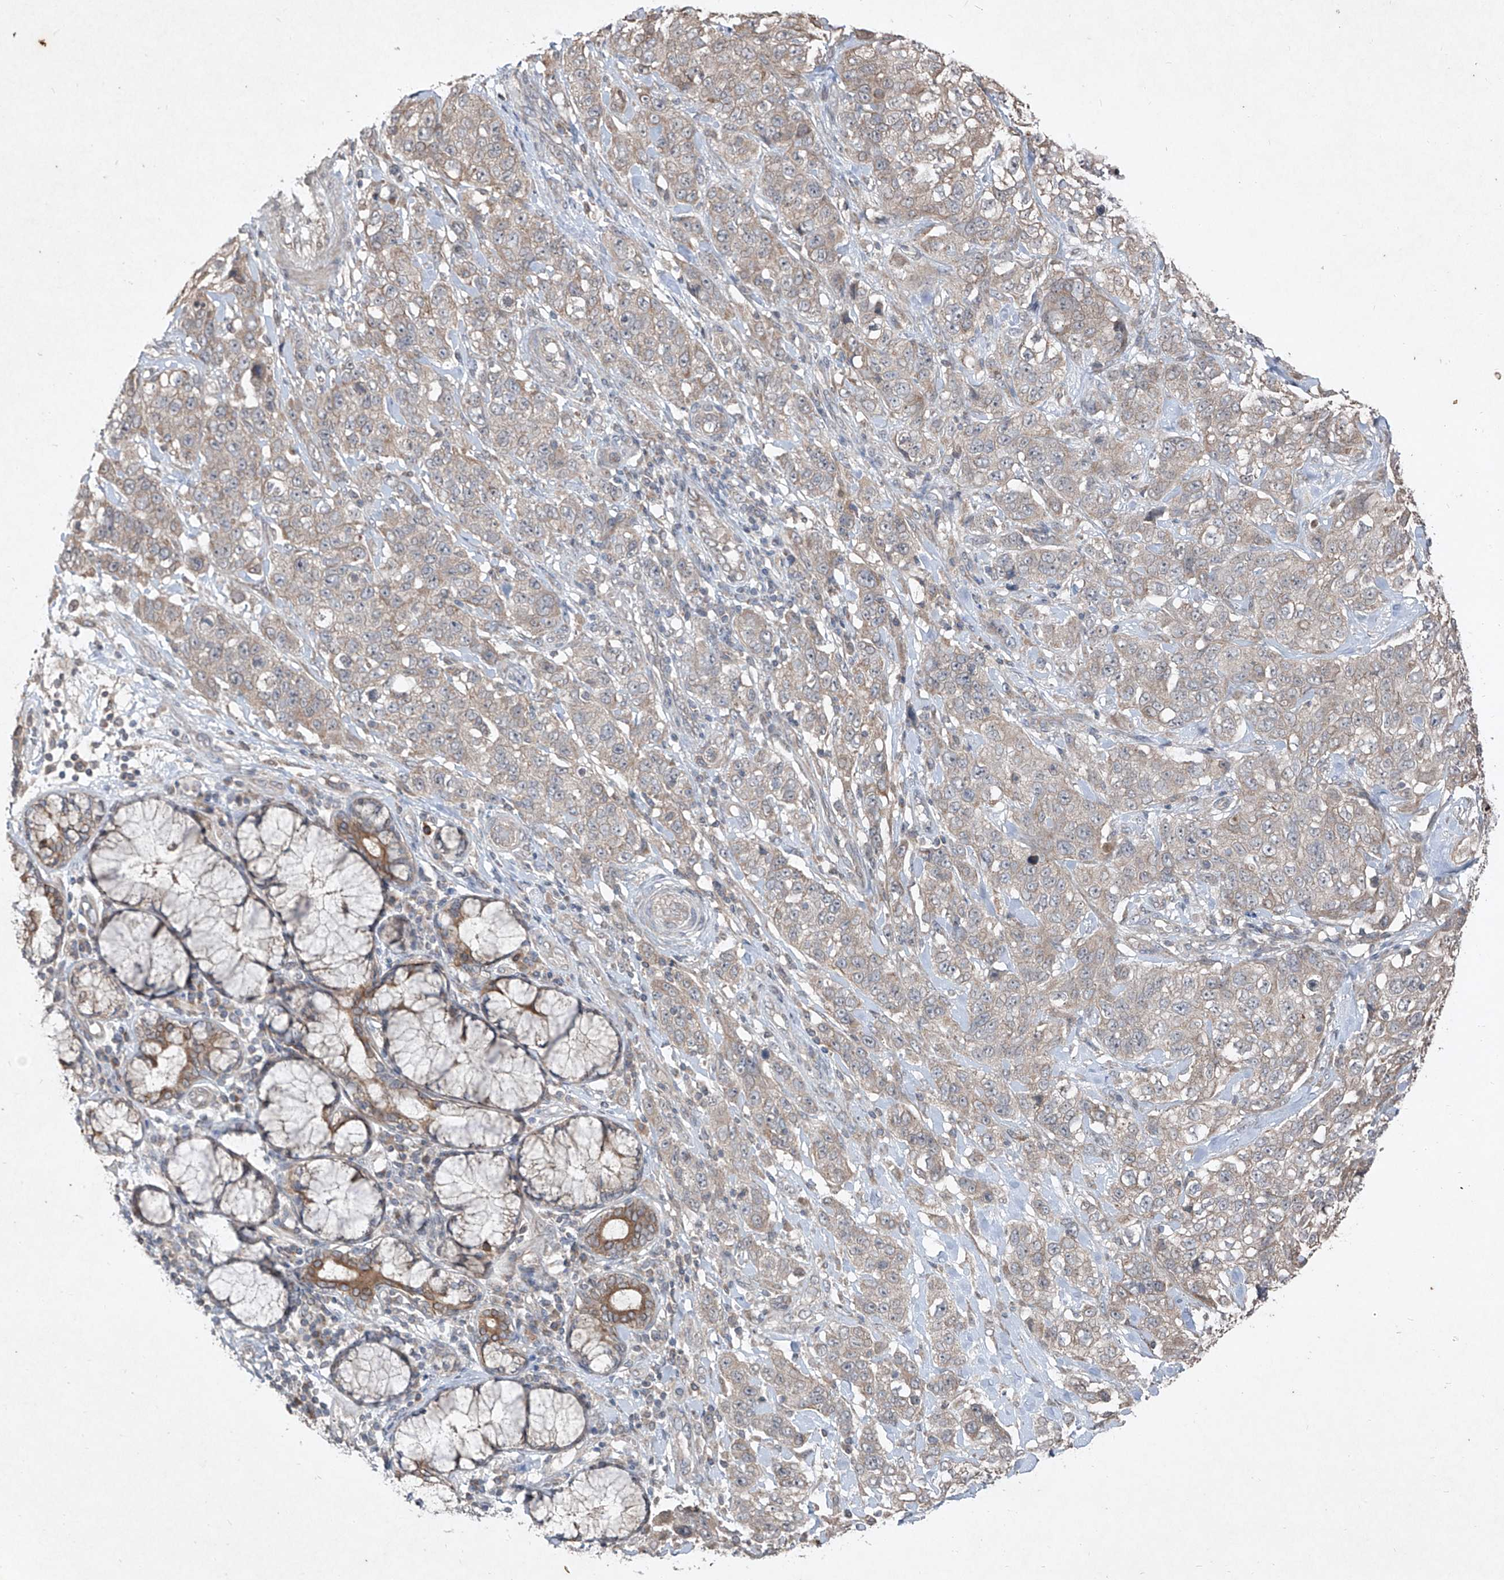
{"staining": {"intensity": "weak", "quantity": ">75%", "location": "cytoplasmic/membranous"}, "tissue": "stomach cancer", "cell_type": "Tumor cells", "image_type": "cancer", "snomed": [{"axis": "morphology", "description": "Adenocarcinoma, NOS"}, {"axis": "topography", "description": "Stomach"}], "caption": "Brown immunohistochemical staining in human stomach cancer (adenocarcinoma) reveals weak cytoplasmic/membranous positivity in approximately >75% of tumor cells.", "gene": "ABCD3", "patient": {"sex": "male", "age": 48}}